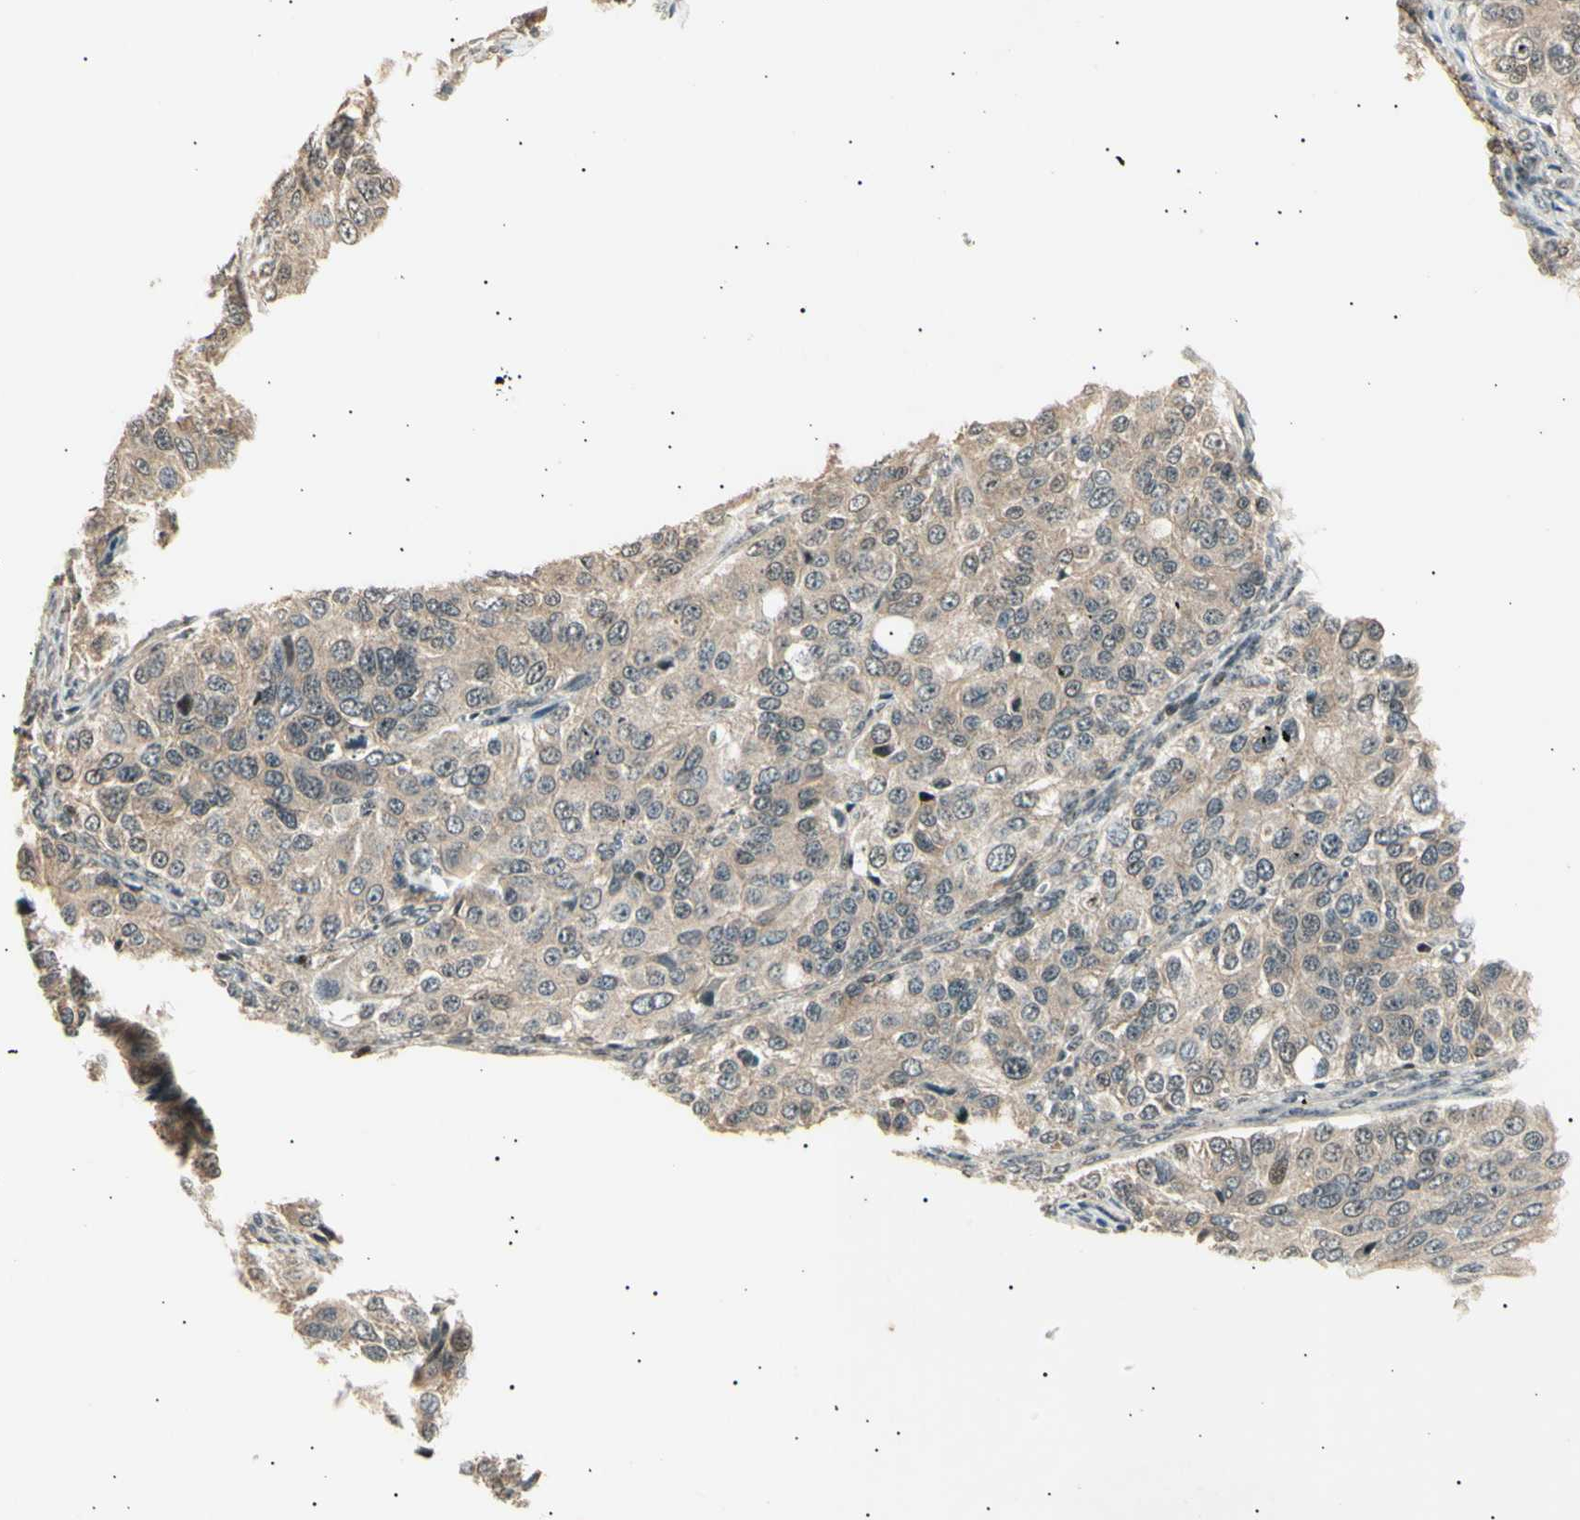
{"staining": {"intensity": "weak", "quantity": ">75%", "location": "cytoplasmic/membranous"}, "tissue": "ovarian cancer", "cell_type": "Tumor cells", "image_type": "cancer", "snomed": [{"axis": "morphology", "description": "Carcinoma, endometroid"}, {"axis": "topography", "description": "Ovary"}], "caption": "Approximately >75% of tumor cells in human endometroid carcinoma (ovarian) demonstrate weak cytoplasmic/membranous protein expression as visualized by brown immunohistochemical staining.", "gene": "NUAK2", "patient": {"sex": "female", "age": 51}}